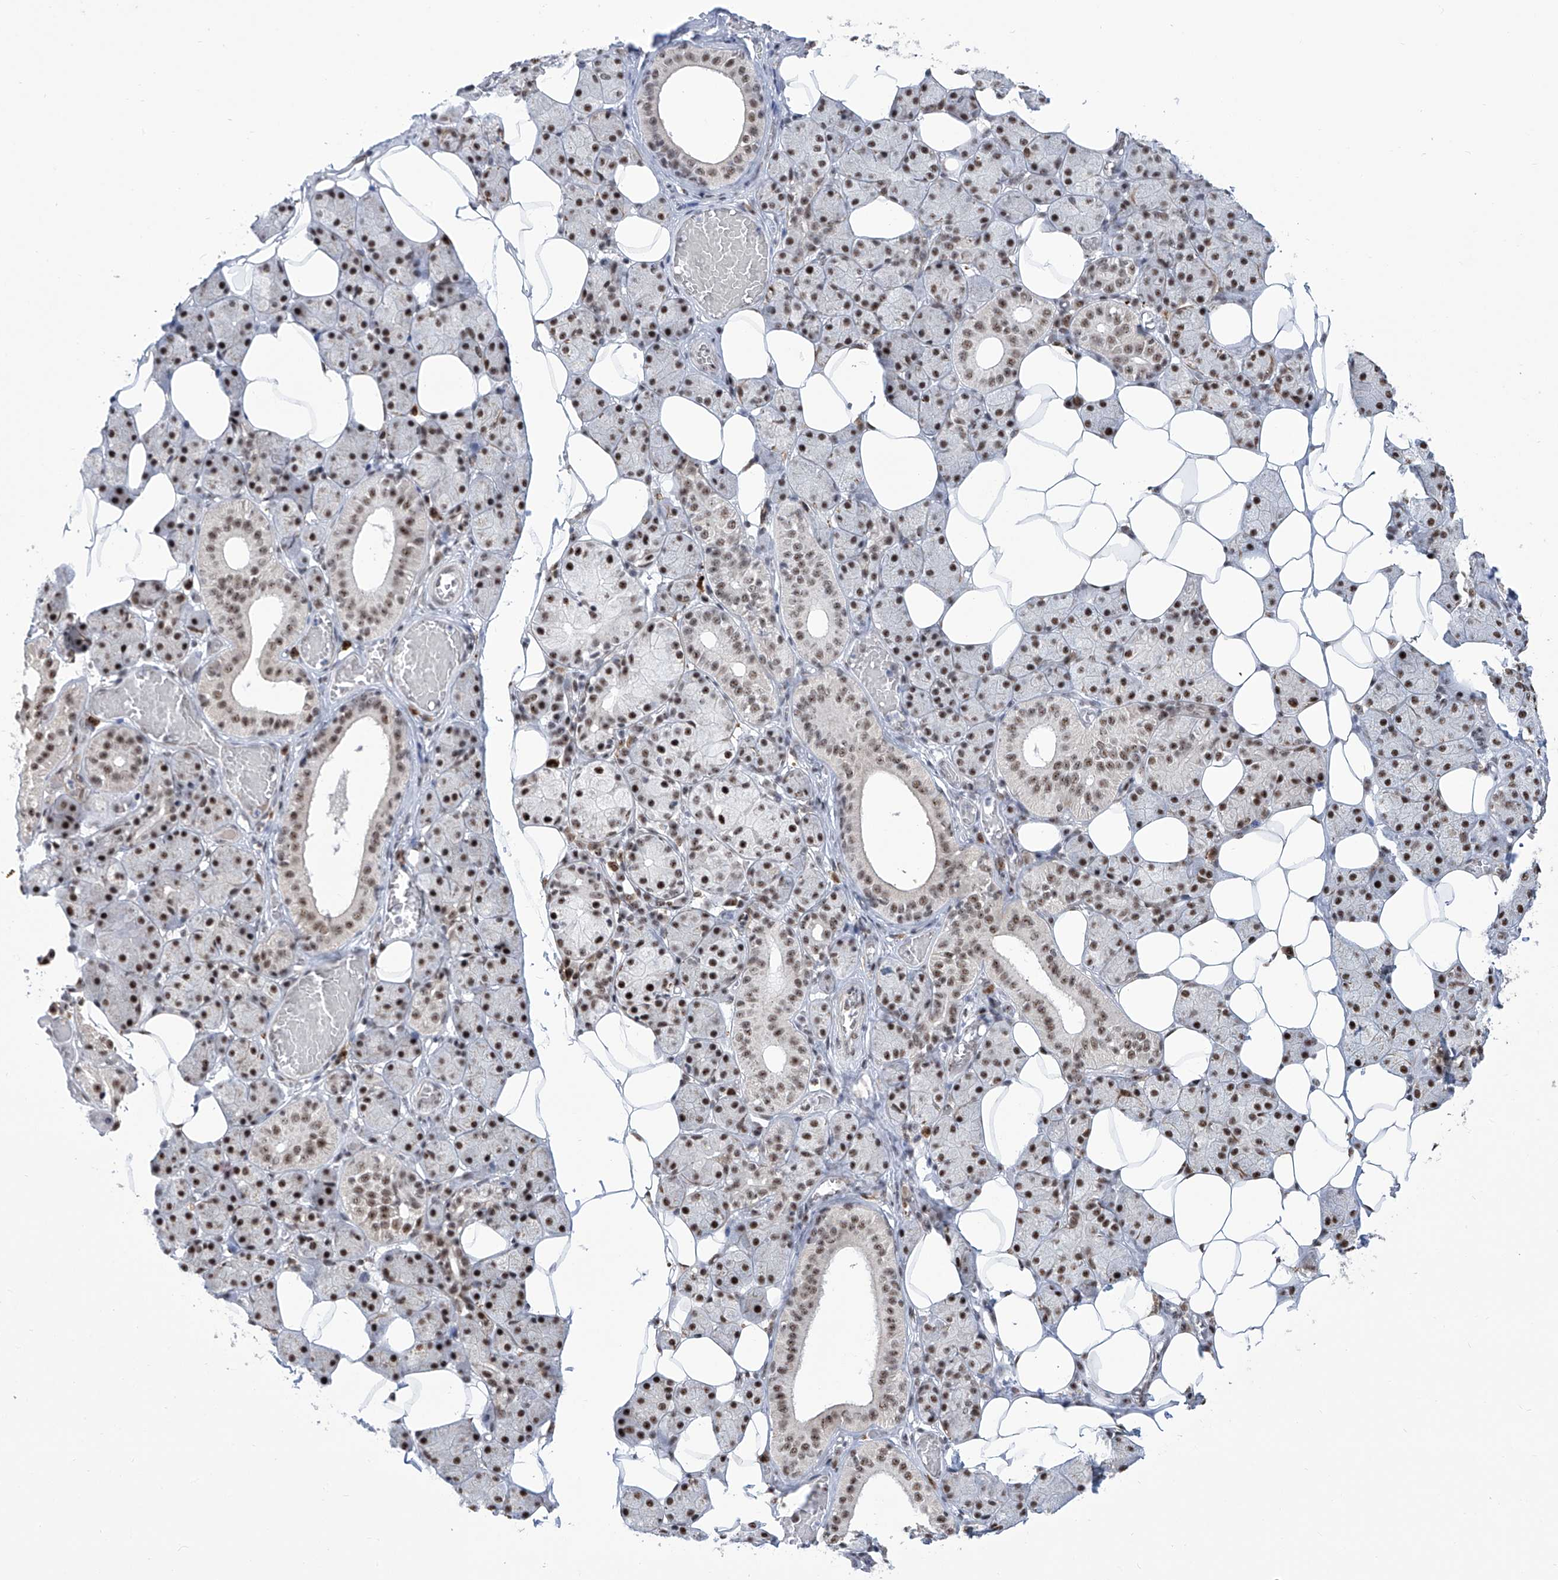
{"staining": {"intensity": "moderate", "quantity": "25%-75%", "location": "nuclear"}, "tissue": "salivary gland", "cell_type": "Glandular cells", "image_type": "normal", "snomed": [{"axis": "morphology", "description": "Normal tissue, NOS"}, {"axis": "topography", "description": "Salivary gland"}], "caption": "High-magnification brightfield microscopy of unremarkable salivary gland stained with DAB (brown) and counterstained with hematoxylin (blue). glandular cells exhibit moderate nuclear expression is identified in about25%-75% of cells.", "gene": "FBXL4", "patient": {"sex": "female", "age": 33}}